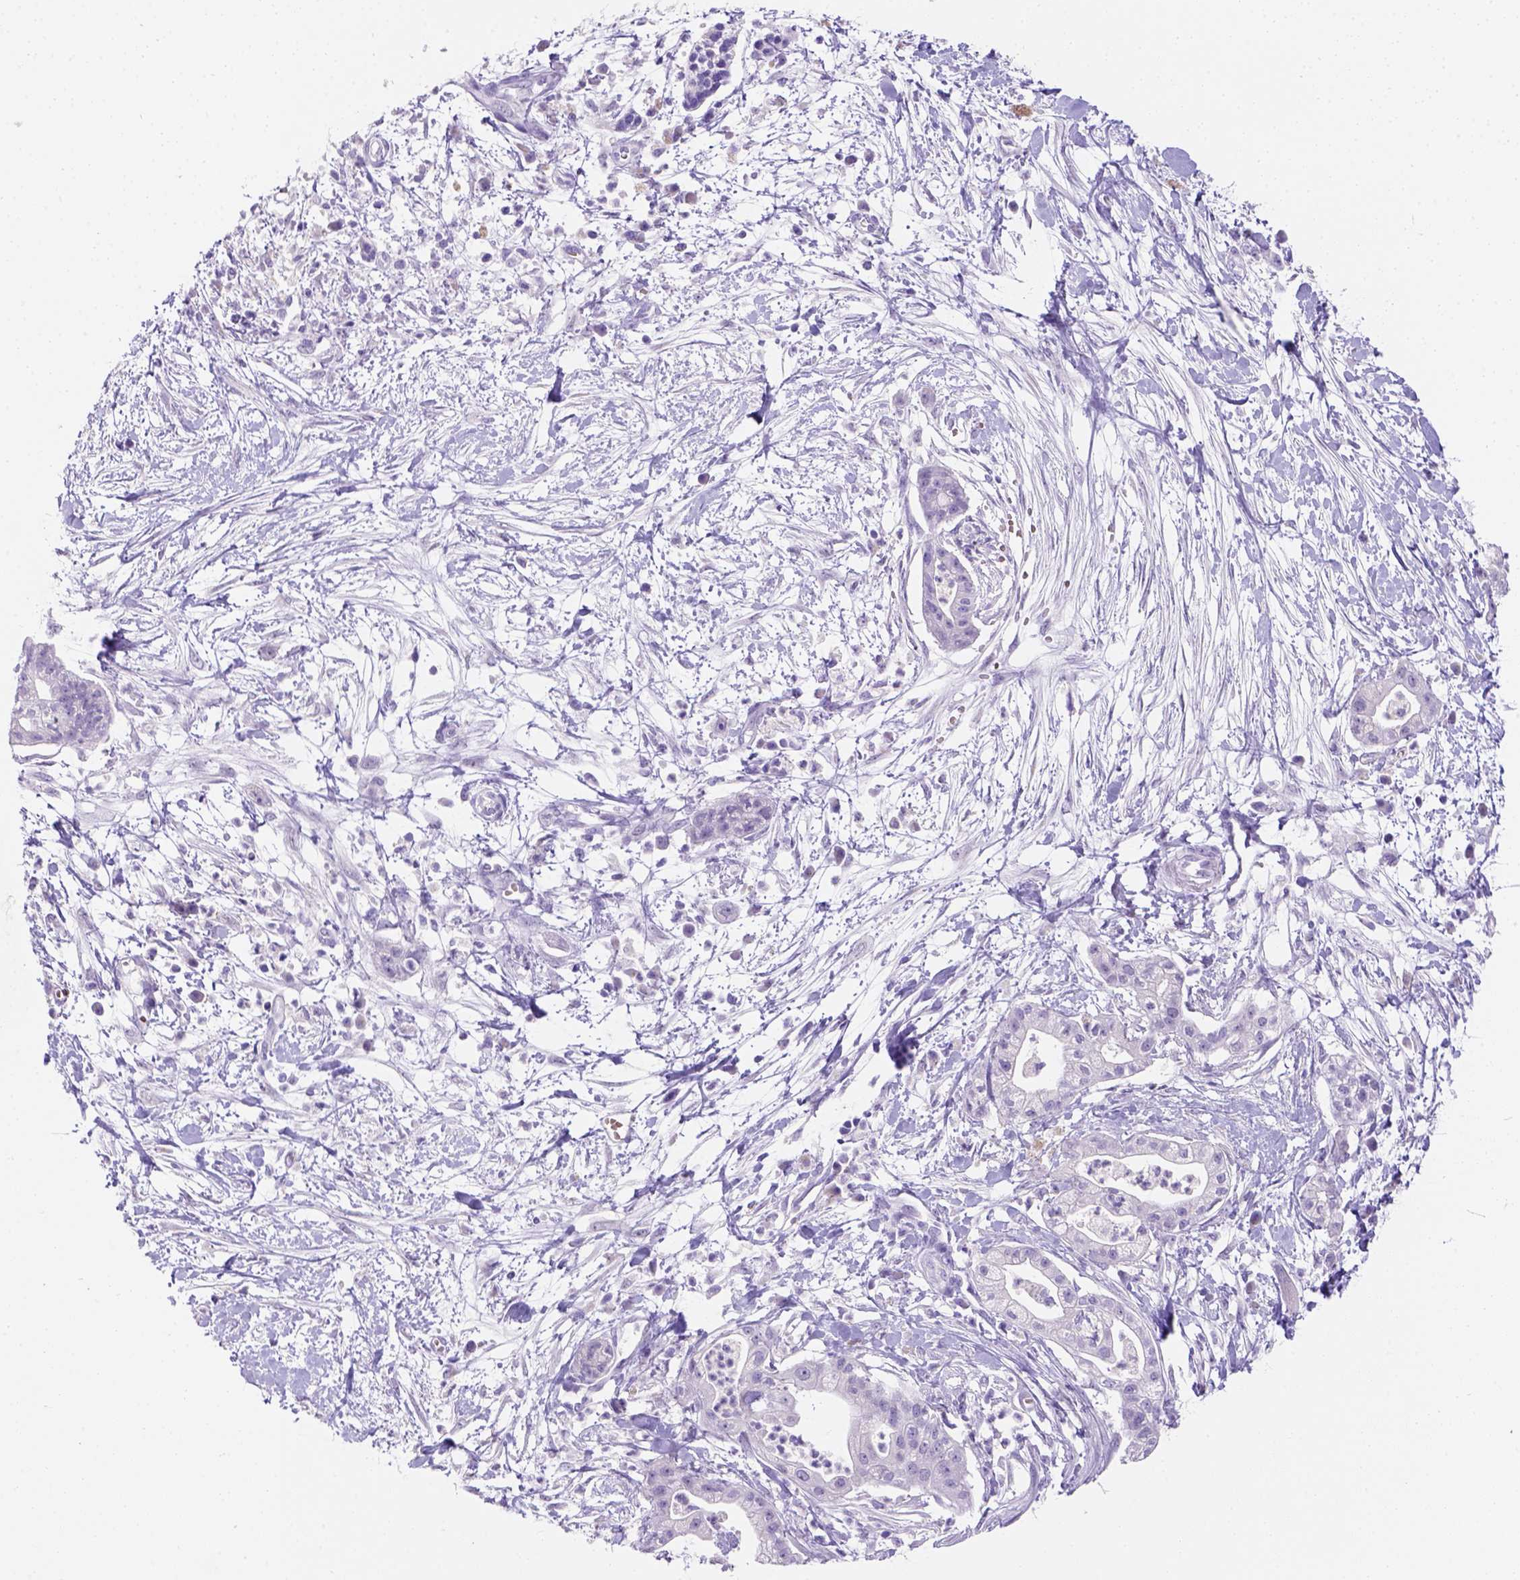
{"staining": {"intensity": "negative", "quantity": "none", "location": "none"}, "tissue": "pancreatic cancer", "cell_type": "Tumor cells", "image_type": "cancer", "snomed": [{"axis": "morphology", "description": "Normal tissue, NOS"}, {"axis": "morphology", "description": "Adenocarcinoma, NOS"}, {"axis": "topography", "description": "Lymph node"}, {"axis": "topography", "description": "Pancreas"}], "caption": "Immunohistochemistry of pancreatic cancer (adenocarcinoma) exhibits no expression in tumor cells.", "gene": "PHF7", "patient": {"sex": "female", "age": 58}}